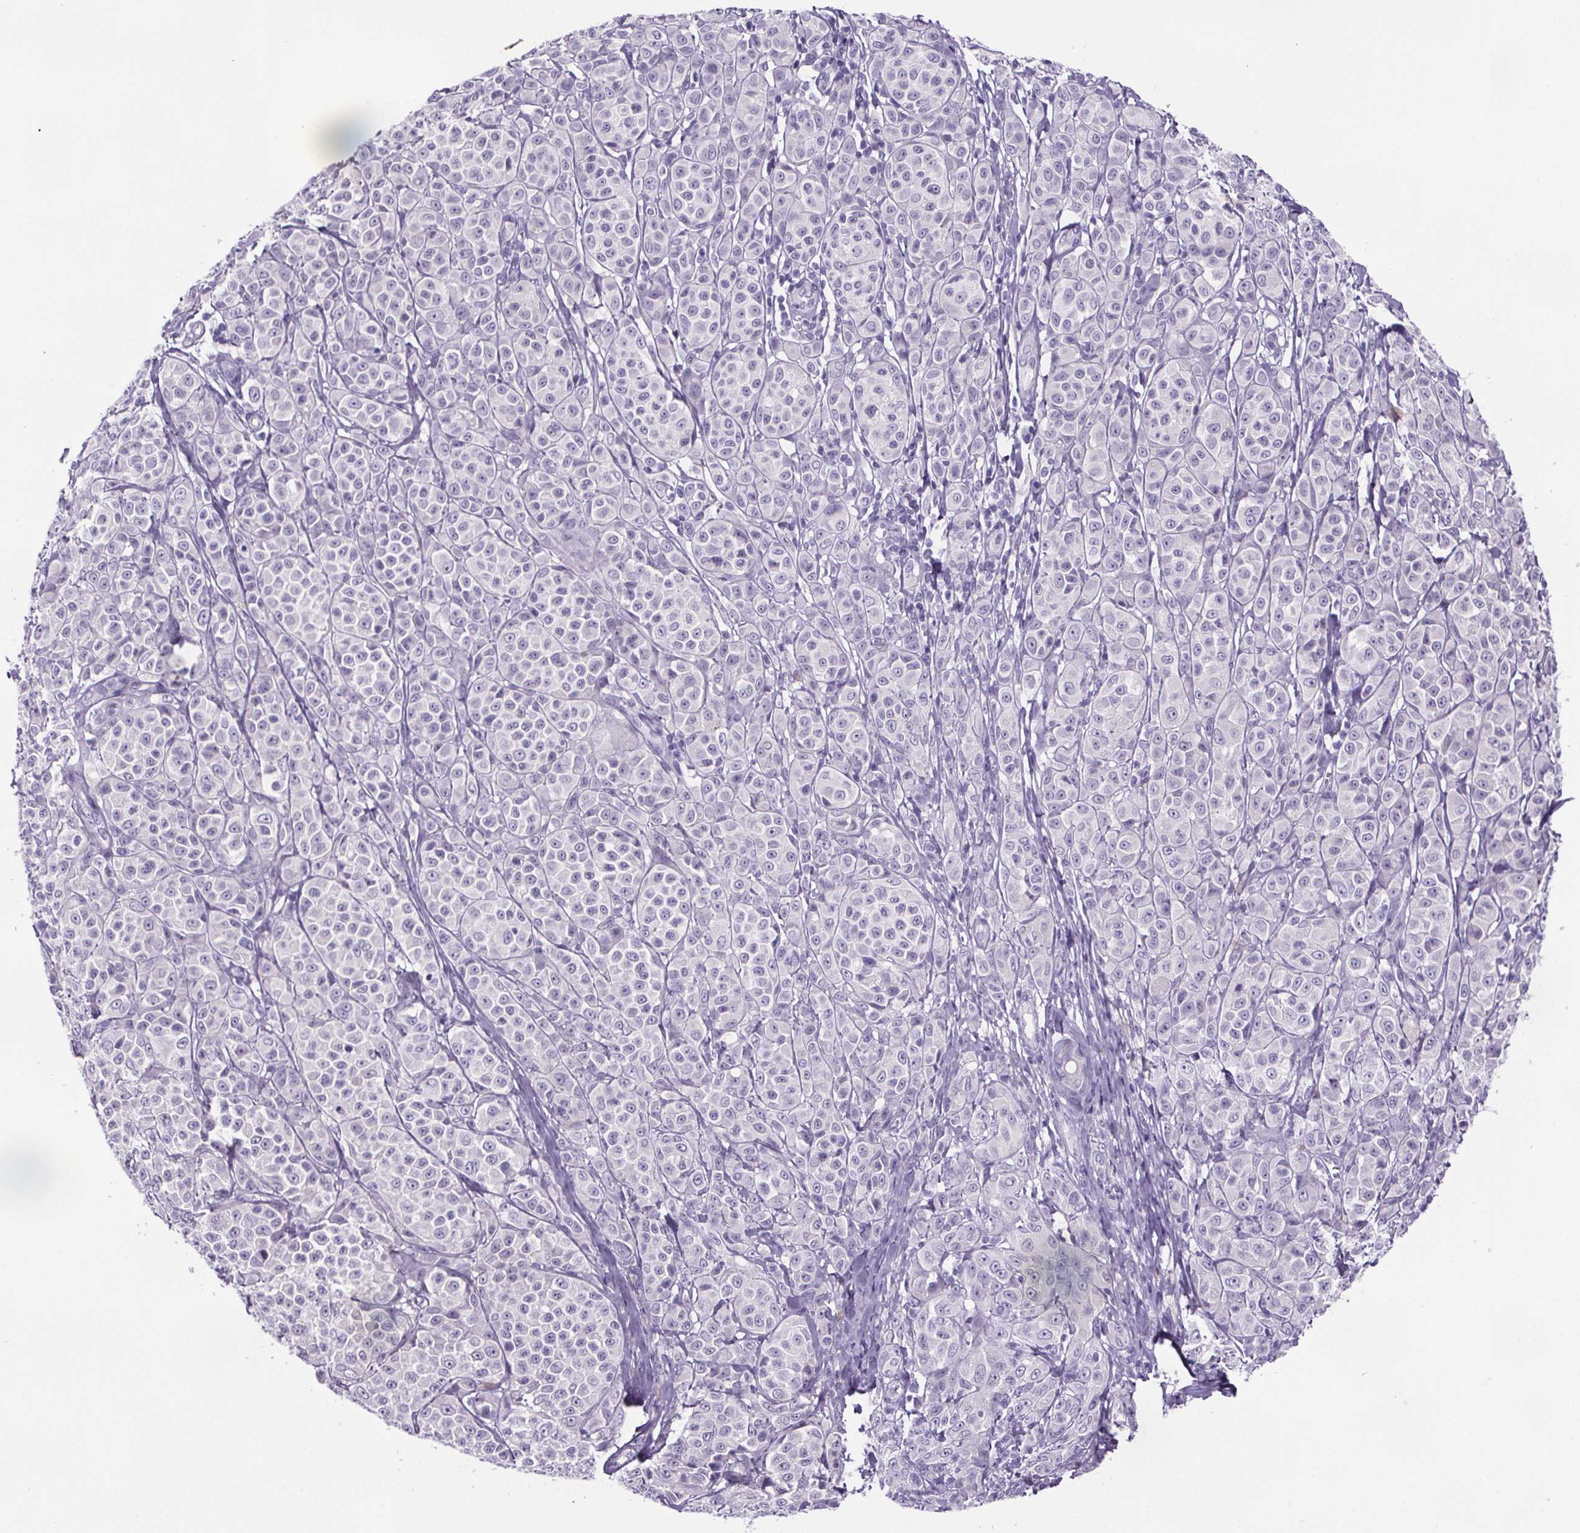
{"staining": {"intensity": "negative", "quantity": "none", "location": "none"}, "tissue": "melanoma", "cell_type": "Tumor cells", "image_type": "cancer", "snomed": [{"axis": "morphology", "description": "Malignant melanoma, NOS"}, {"axis": "topography", "description": "Skin"}], "caption": "DAB (3,3'-diaminobenzidine) immunohistochemical staining of malignant melanoma reveals no significant positivity in tumor cells. (DAB immunohistochemistry (IHC) with hematoxylin counter stain).", "gene": "CUBN", "patient": {"sex": "male", "age": 89}}